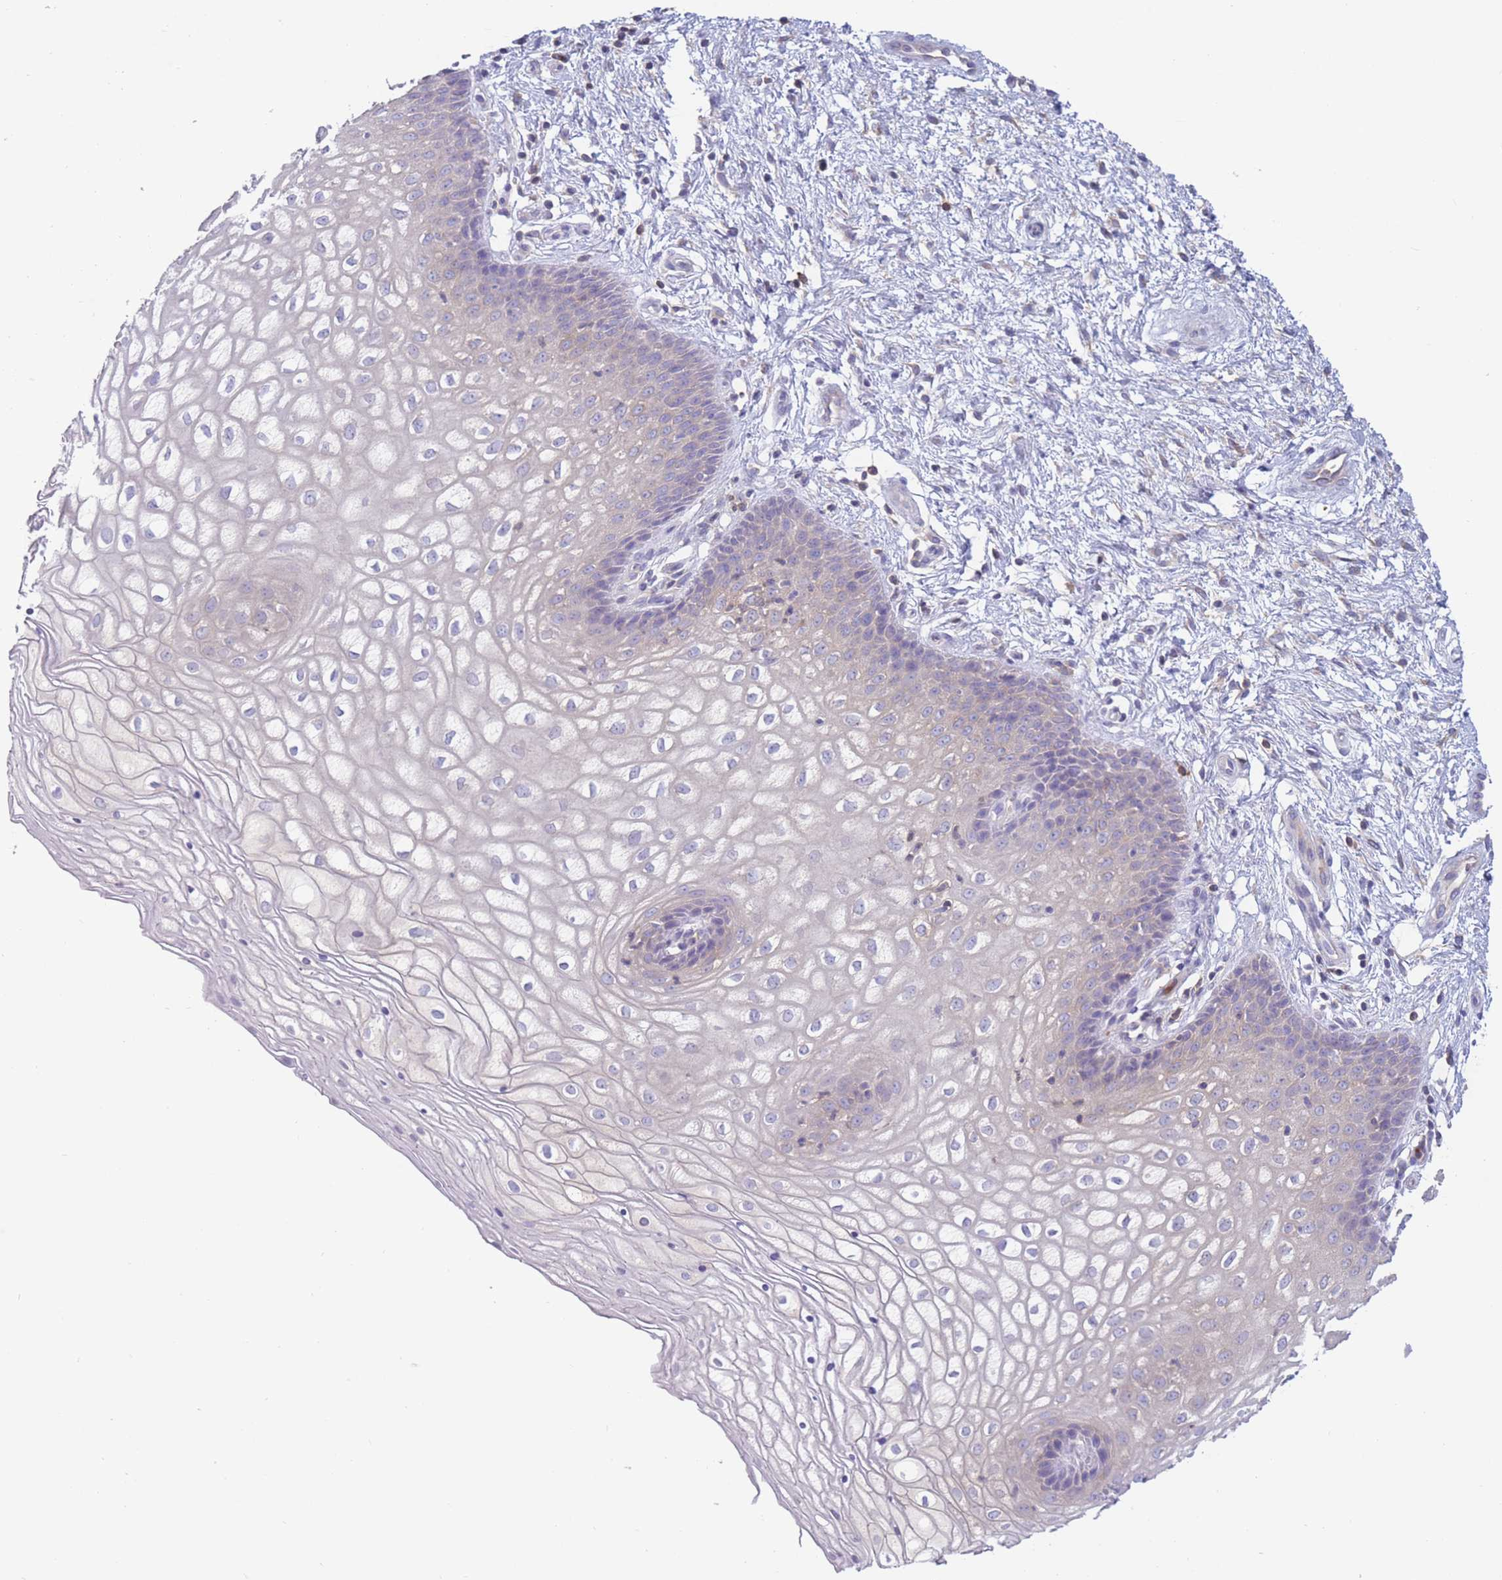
{"staining": {"intensity": "negative", "quantity": "none", "location": "none"}, "tissue": "vagina", "cell_type": "Squamous epithelial cells", "image_type": "normal", "snomed": [{"axis": "morphology", "description": "Normal tissue, NOS"}, {"axis": "topography", "description": "Vagina"}], "caption": "This is a photomicrograph of immunohistochemistry staining of unremarkable vagina, which shows no expression in squamous epithelial cells.", "gene": "ST3GAL4", "patient": {"sex": "female", "age": 34}}